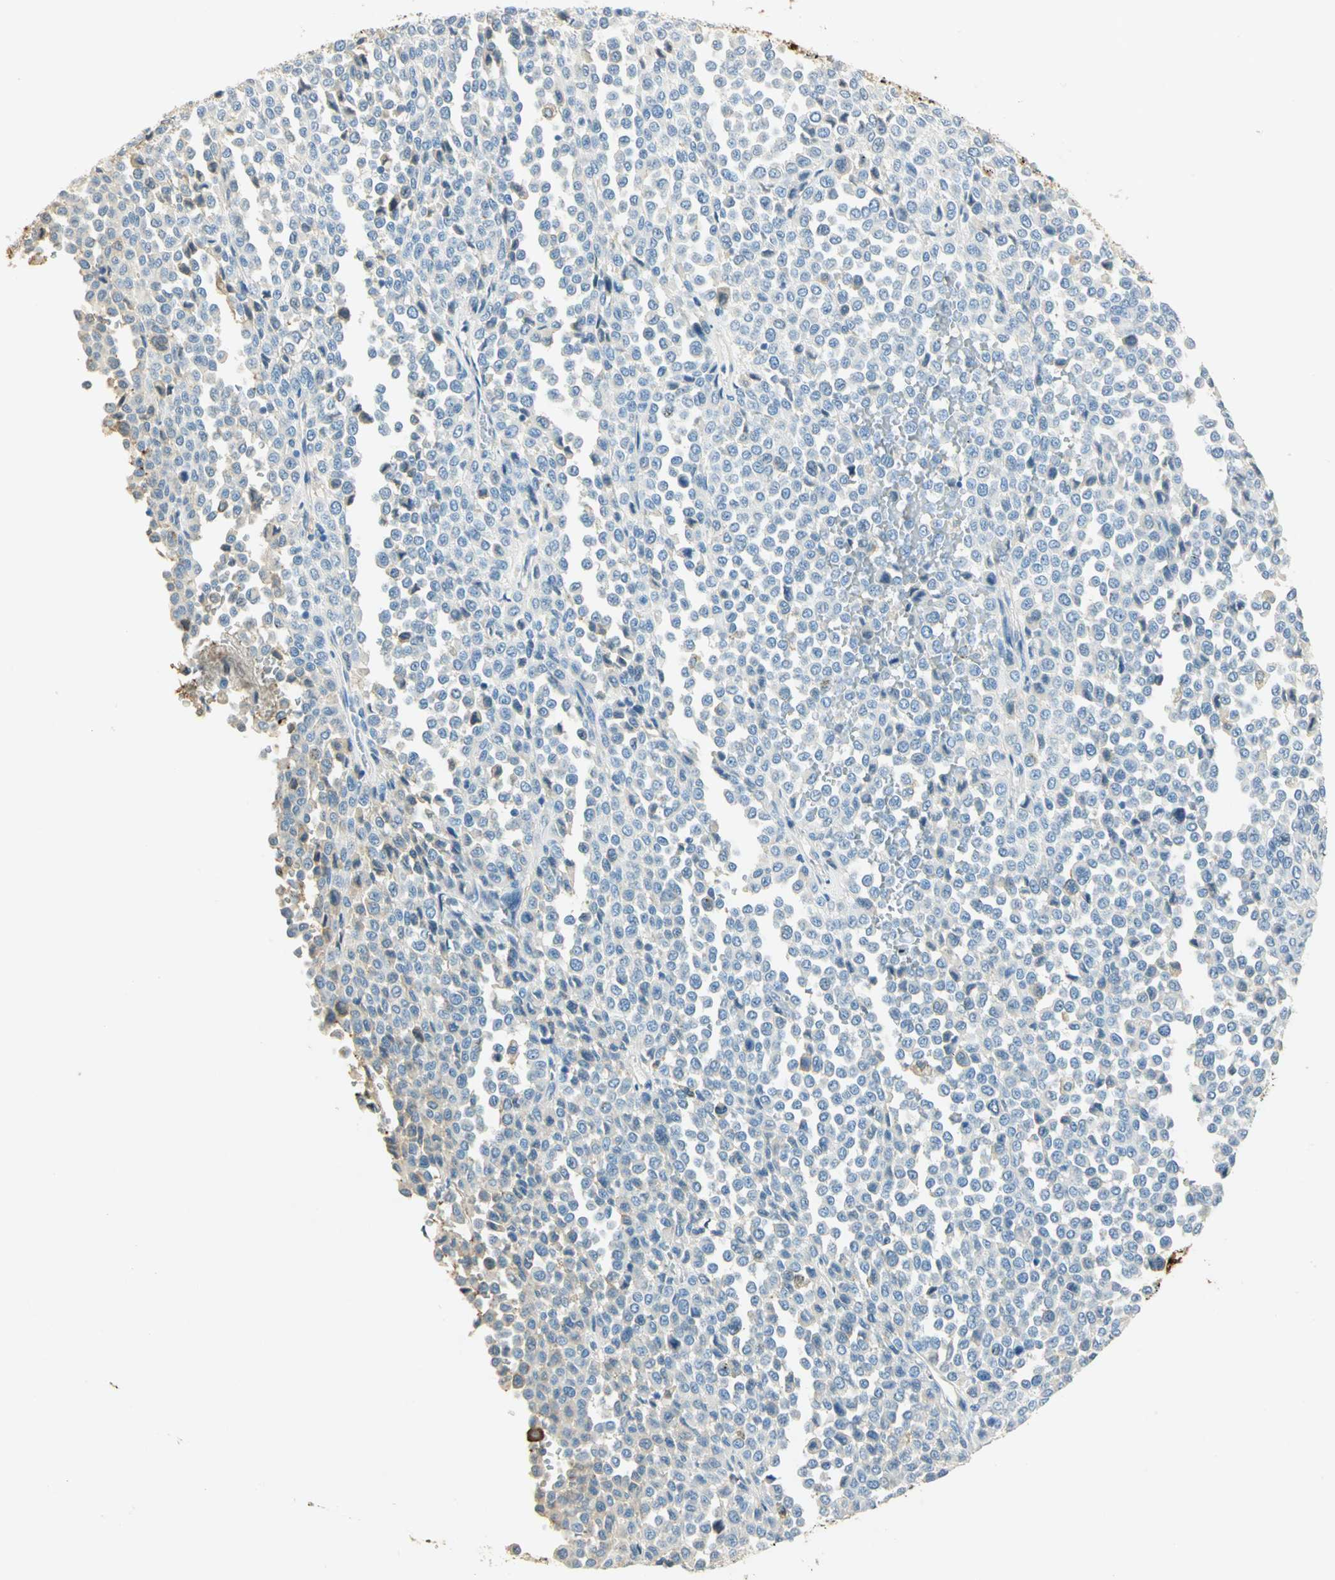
{"staining": {"intensity": "negative", "quantity": "none", "location": "none"}, "tissue": "melanoma", "cell_type": "Tumor cells", "image_type": "cancer", "snomed": [{"axis": "morphology", "description": "Malignant melanoma, Metastatic site"}, {"axis": "topography", "description": "Pancreas"}], "caption": "Malignant melanoma (metastatic site) was stained to show a protein in brown. There is no significant staining in tumor cells. Brightfield microscopy of immunohistochemistry (IHC) stained with DAB (3,3'-diaminobenzidine) (brown) and hematoxylin (blue), captured at high magnification.", "gene": "ANXA4", "patient": {"sex": "female", "age": 30}}